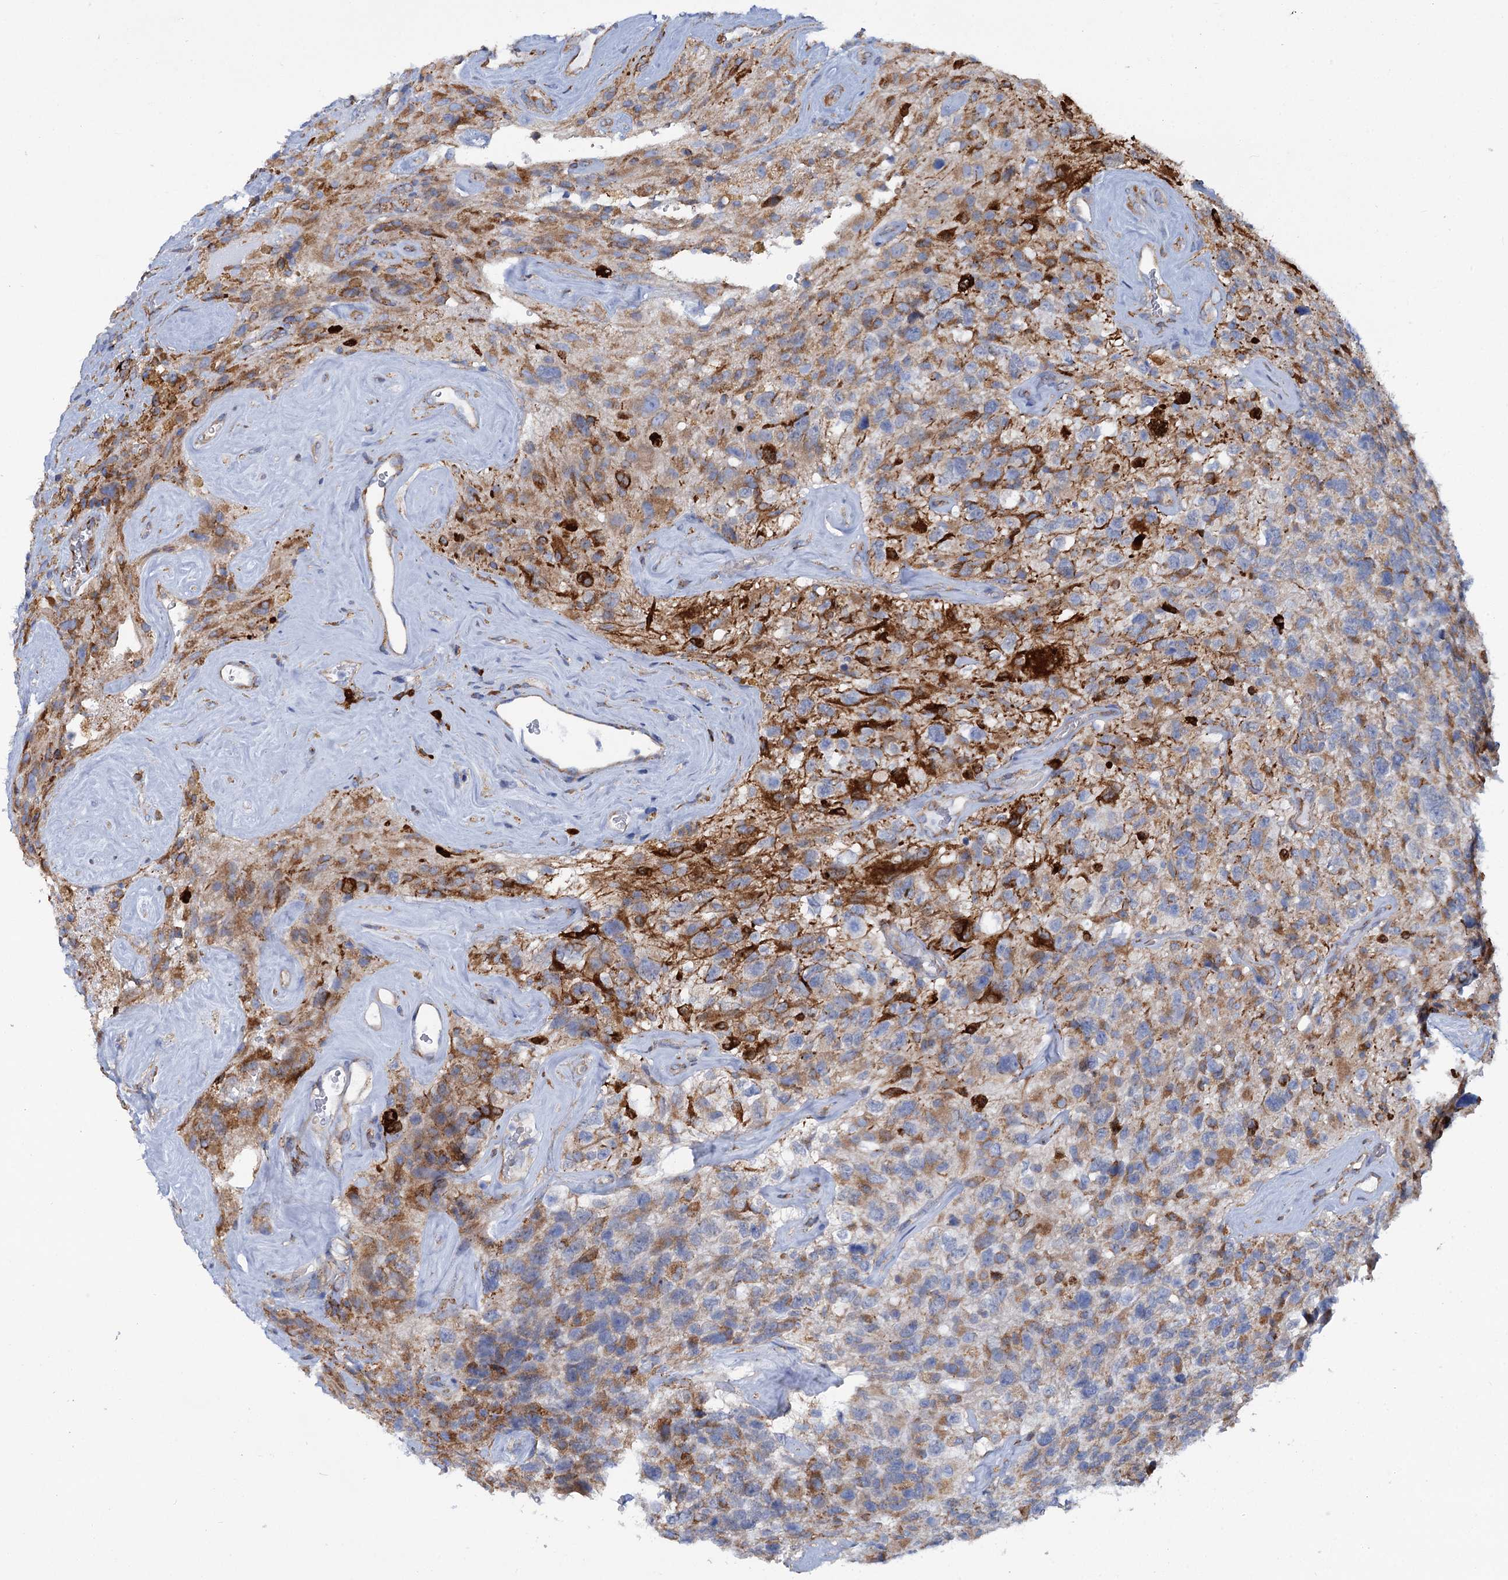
{"staining": {"intensity": "weak", "quantity": "25%-75%", "location": "cytoplasmic/membranous"}, "tissue": "glioma", "cell_type": "Tumor cells", "image_type": "cancer", "snomed": [{"axis": "morphology", "description": "Glioma, malignant, High grade"}, {"axis": "topography", "description": "Brain"}], "caption": "Glioma stained for a protein exhibits weak cytoplasmic/membranous positivity in tumor cells.", "gene": "SHE", "patient": {"sex": "male", "age": 69}}